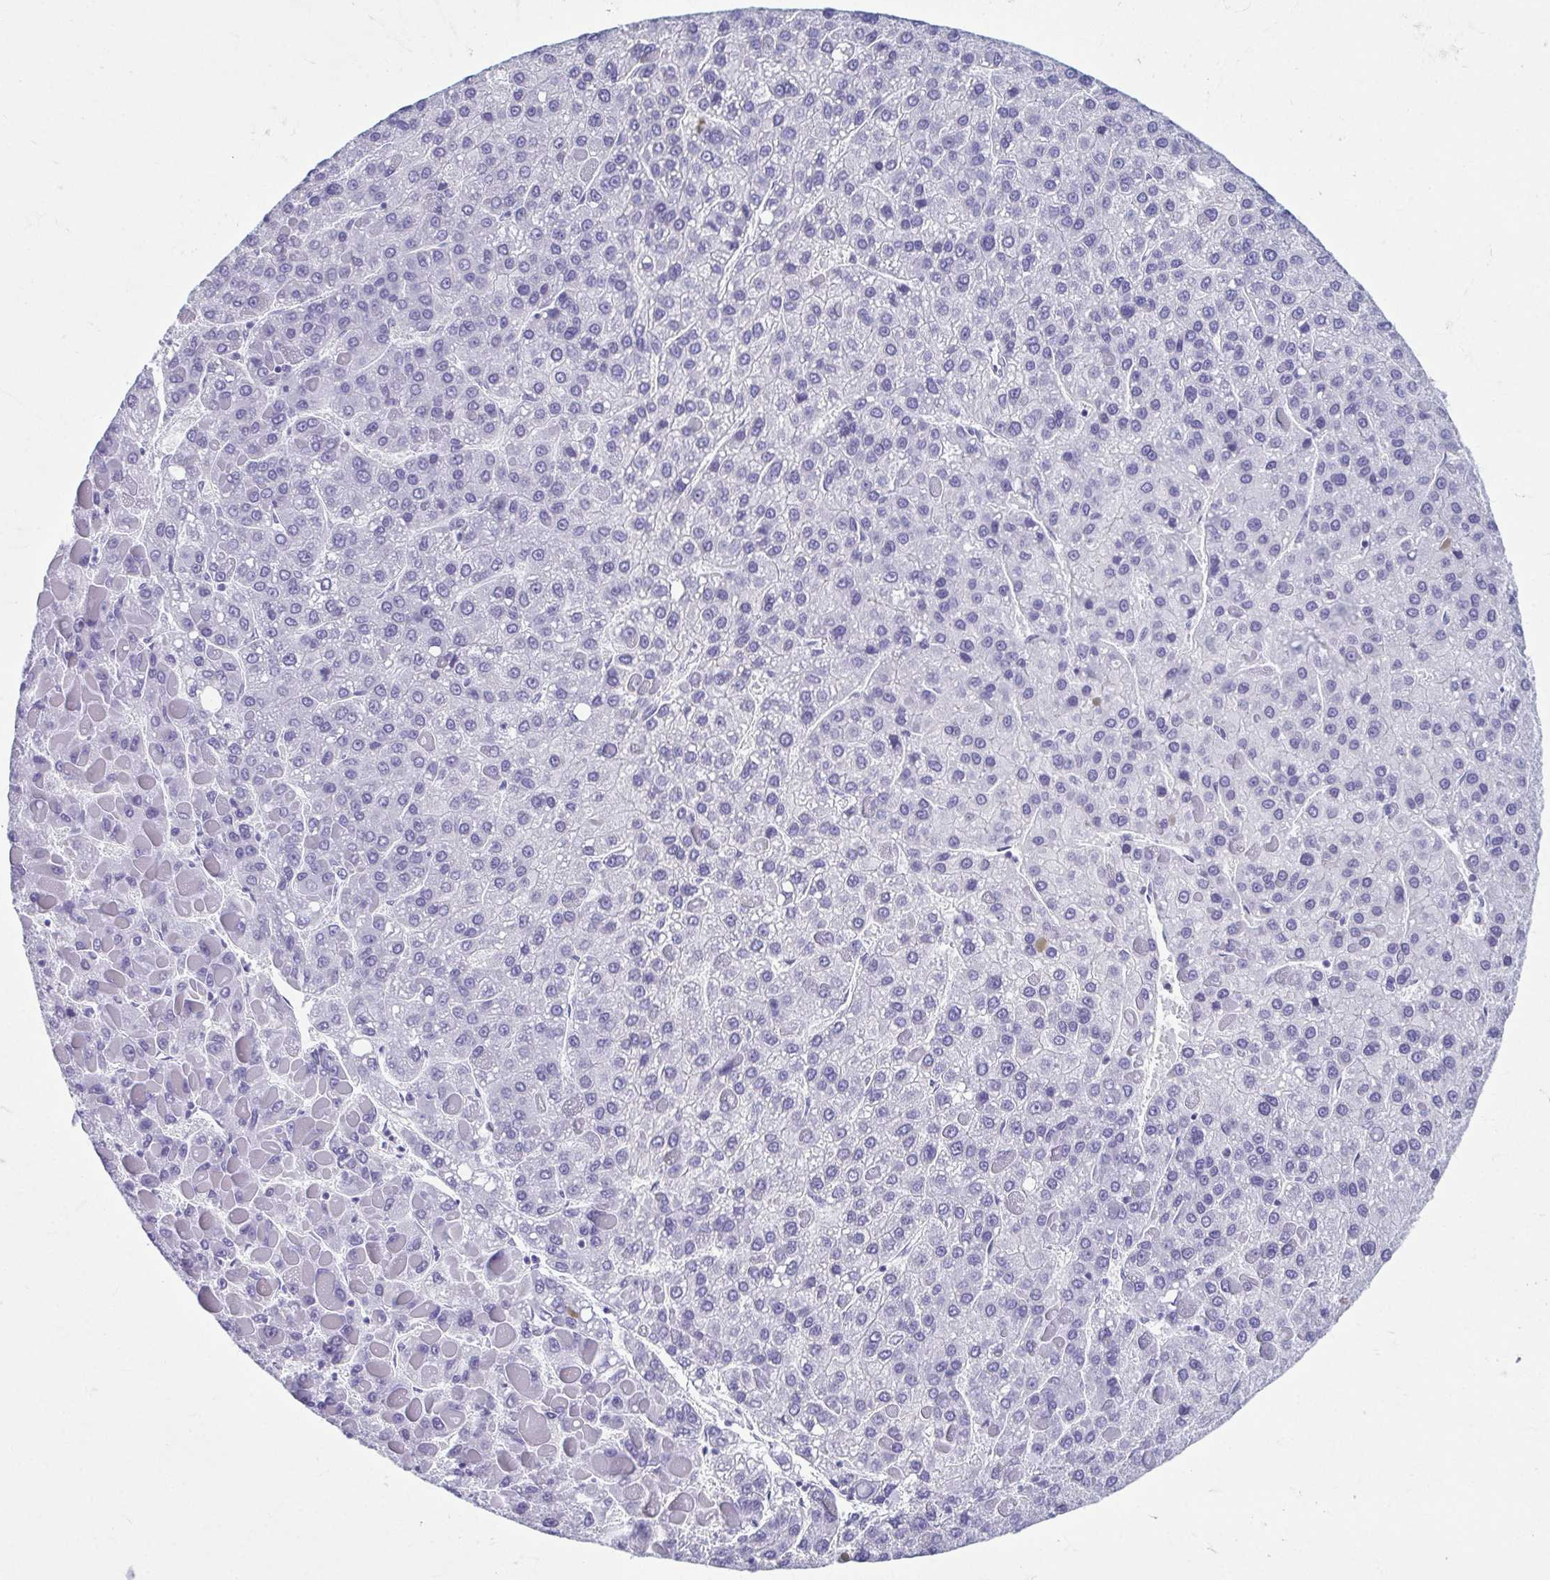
{"staining": {"intensity": "negative", "quantity": "none", "location": "none"}, "tissue": "liver cancer", "cell_type": "Tumor cells", "image_type": "cancer", "snomed": [{"axis": "morphology", "description": "Carcinoma, Hepatocellular, NOS"}, {"axis": "topography", "description": "Liver"}], "caption": "The immunohistochemistry micrograph has no significant staining in tumor cells of hepatocellular carcinoma (liver) tissue.", "gene": "TCEAL3", "patient": {"sex": "female", "age": 82}}